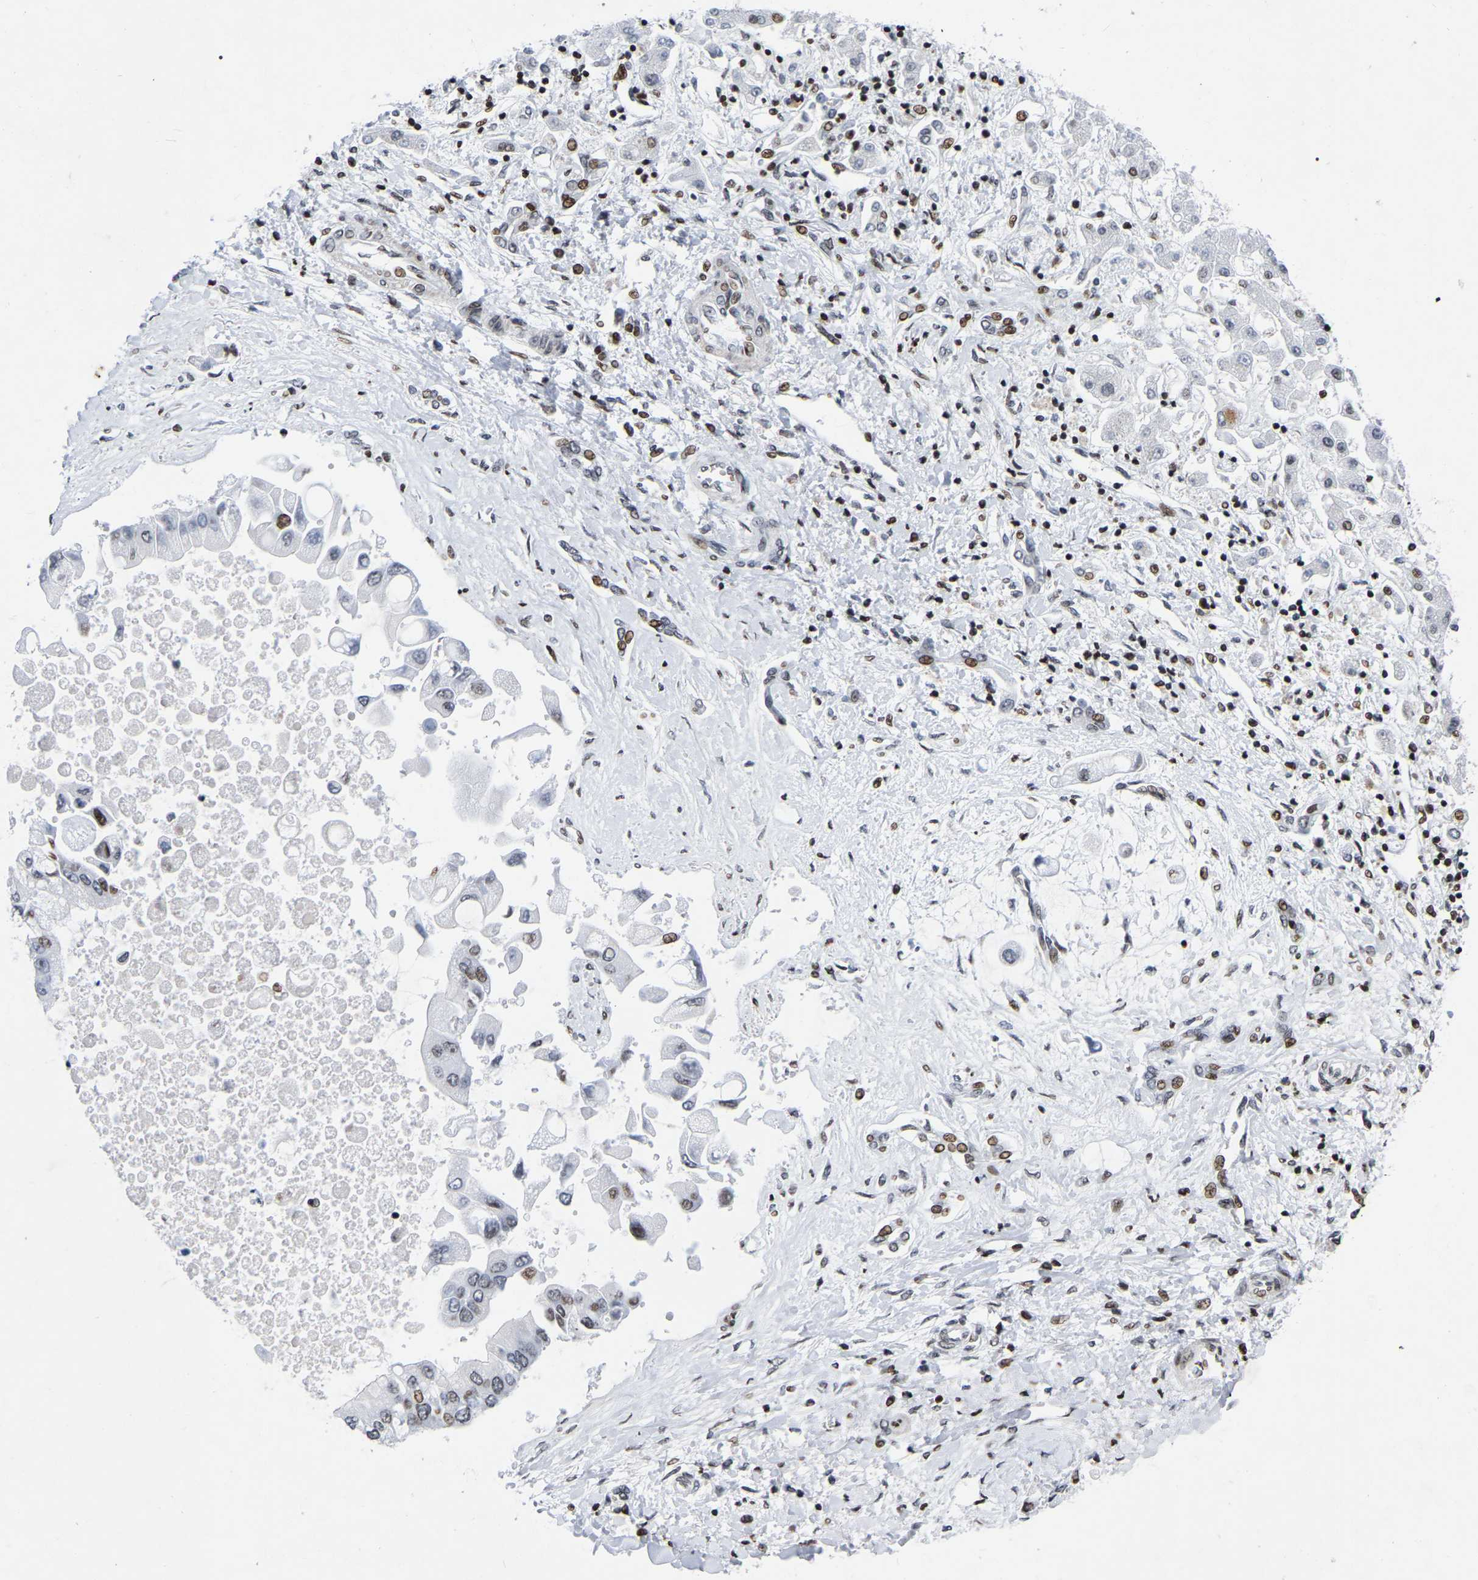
{"staining": {"intensity": "moderate", "quantity": "<25%", "location": "nuclear"}, "tissue": "liver cancer", "cell_type": "Tumor cells", "image_type": "cancer", "snomed": [{"axis": "morphology", "description": "Cholangiocarcinoma"}, {"axis": "topography", "description": "Liver"}], "caption": "This is an image of IHC staining of cholangiocarcinoma (liver), which shows moderate staining in the nuclear of tumor cells.", "gene": "PRCC", "patient": {"sex": "male", "age": 50}}